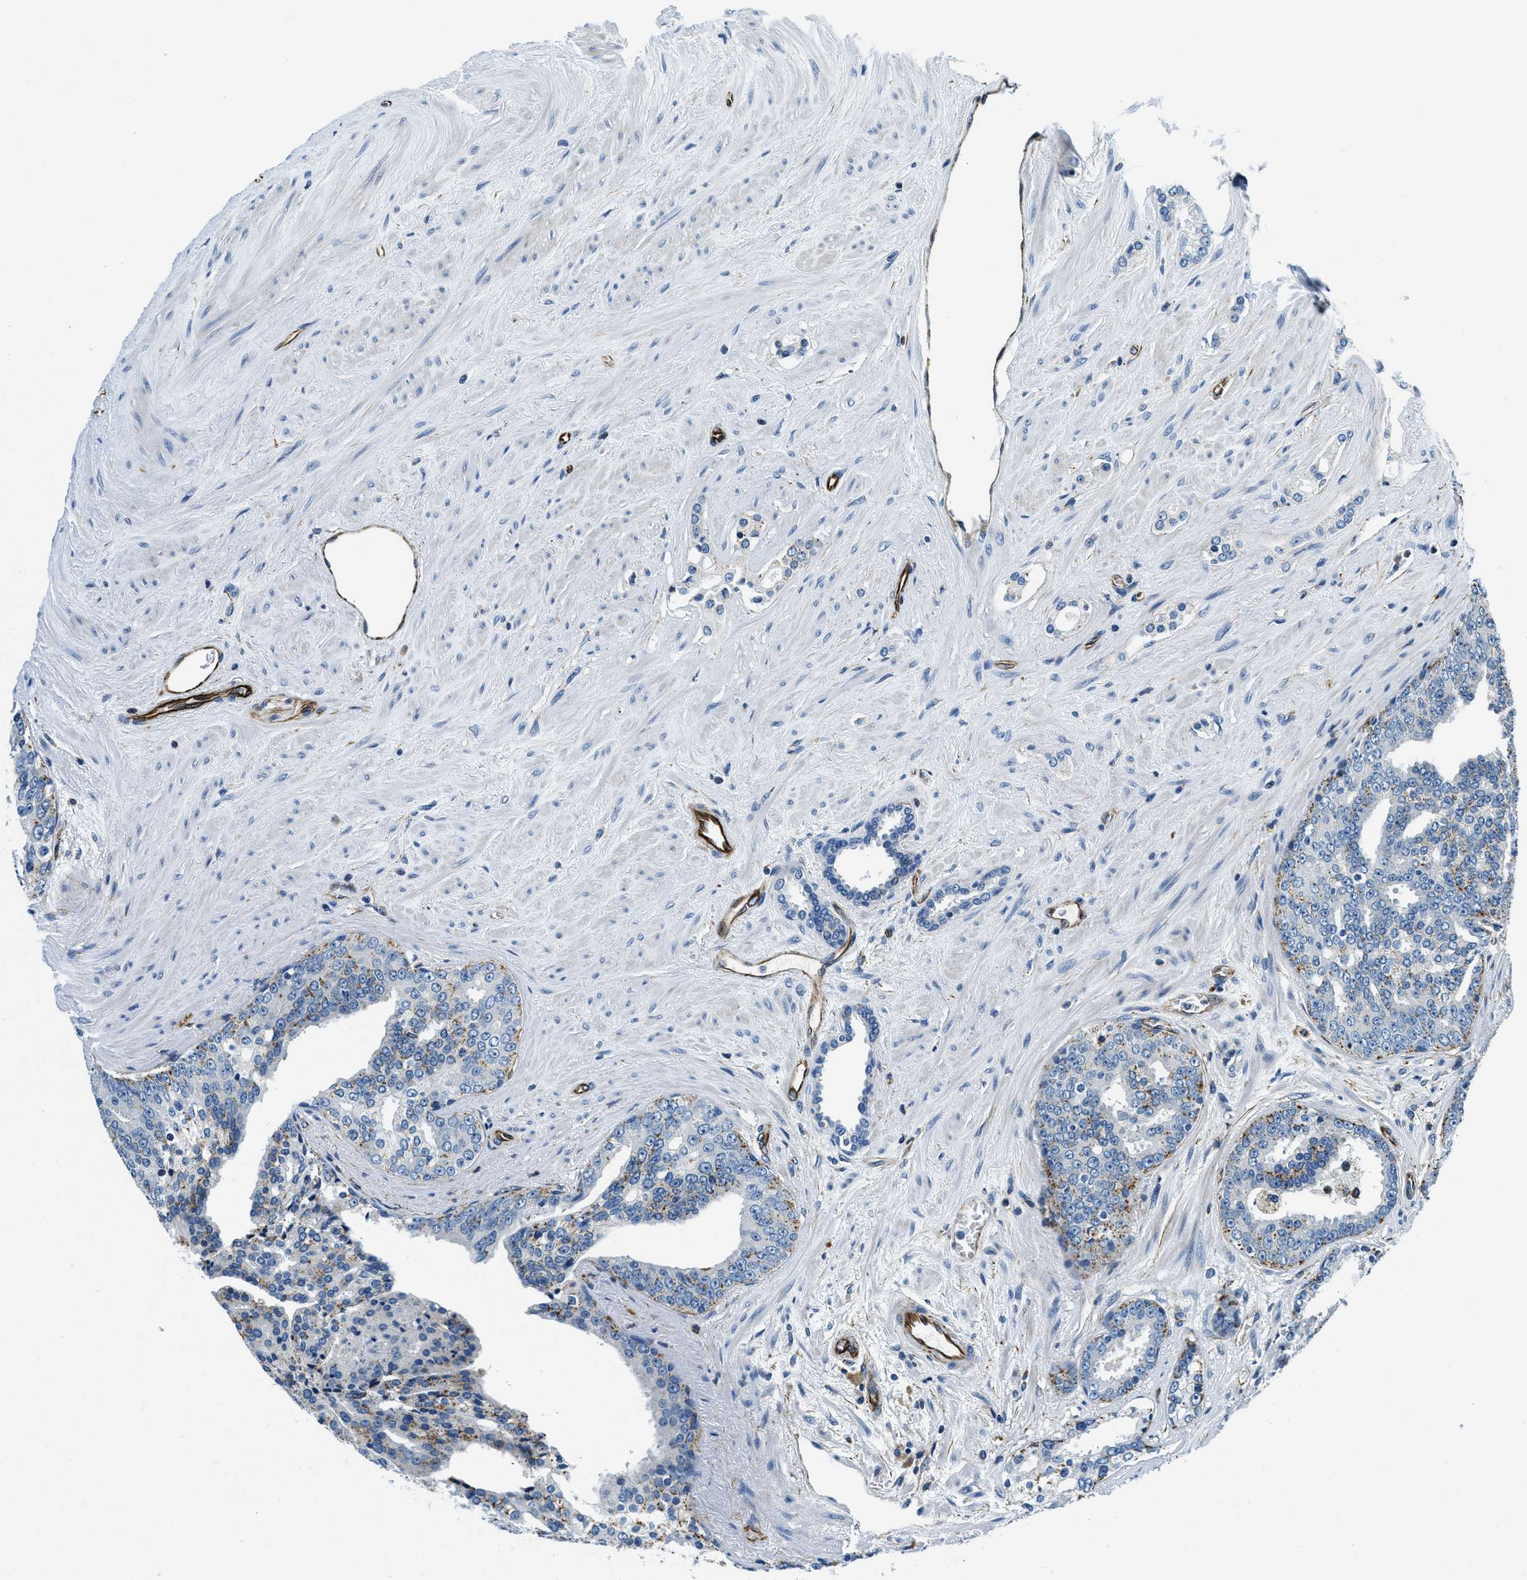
{"staining": {"intensity": "moderate", "quantity": "<25%", "location": "cytoplasmic/membranous"}, "tissue": "prostate cancer", "cell_type": "Tumor cells", "image_type": "cancer", "snomed": [{"axis": "morphology", "description": "Adenocarcinoma, High grade"}, {"axis": "topography", "description": "Prostate"}], "caption": "Immunohistochemical staining of human prostate cancer demonstrates low levels of moderate cytoplasmic/membranous positivity in about <25% of tumor cells.", "gene": "GNS", "patient": {"sex": "male", "age": 71}}